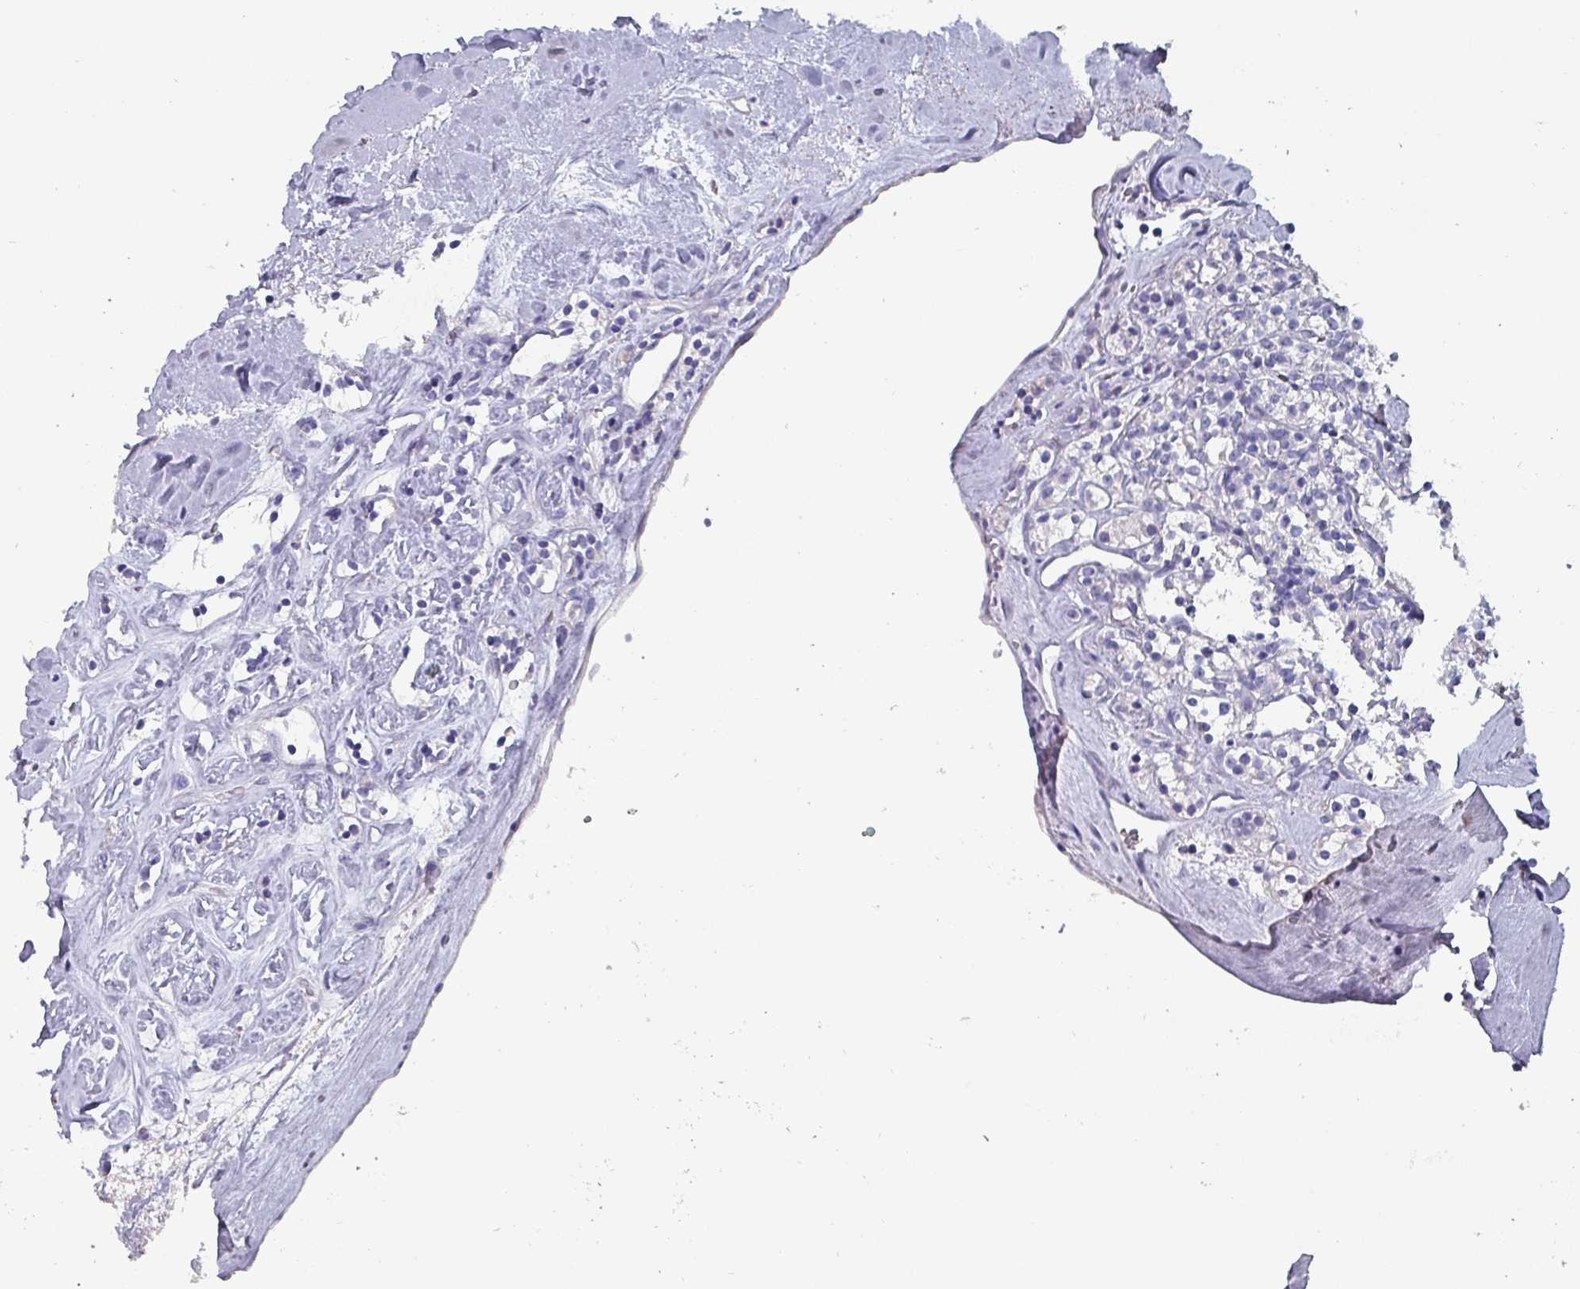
{"staining": {"intensity": "negative", "quantity": "none", "location": "none"}, "tissue": "renal cancer", "cell_type": "Tumor cells", "image_type": "cancer", "snomed": [{"axis": "morphology", "description": "Adenocarcinoma, NOS"}, {"axis": "topography", "description": "Kidney"}], "caption": "Tumor cells are negative for protein expression in human renal cancer (adenocarcinoma).", "gene": "INS-IGF2", "patient": {"sex": "male", "age": 77}}